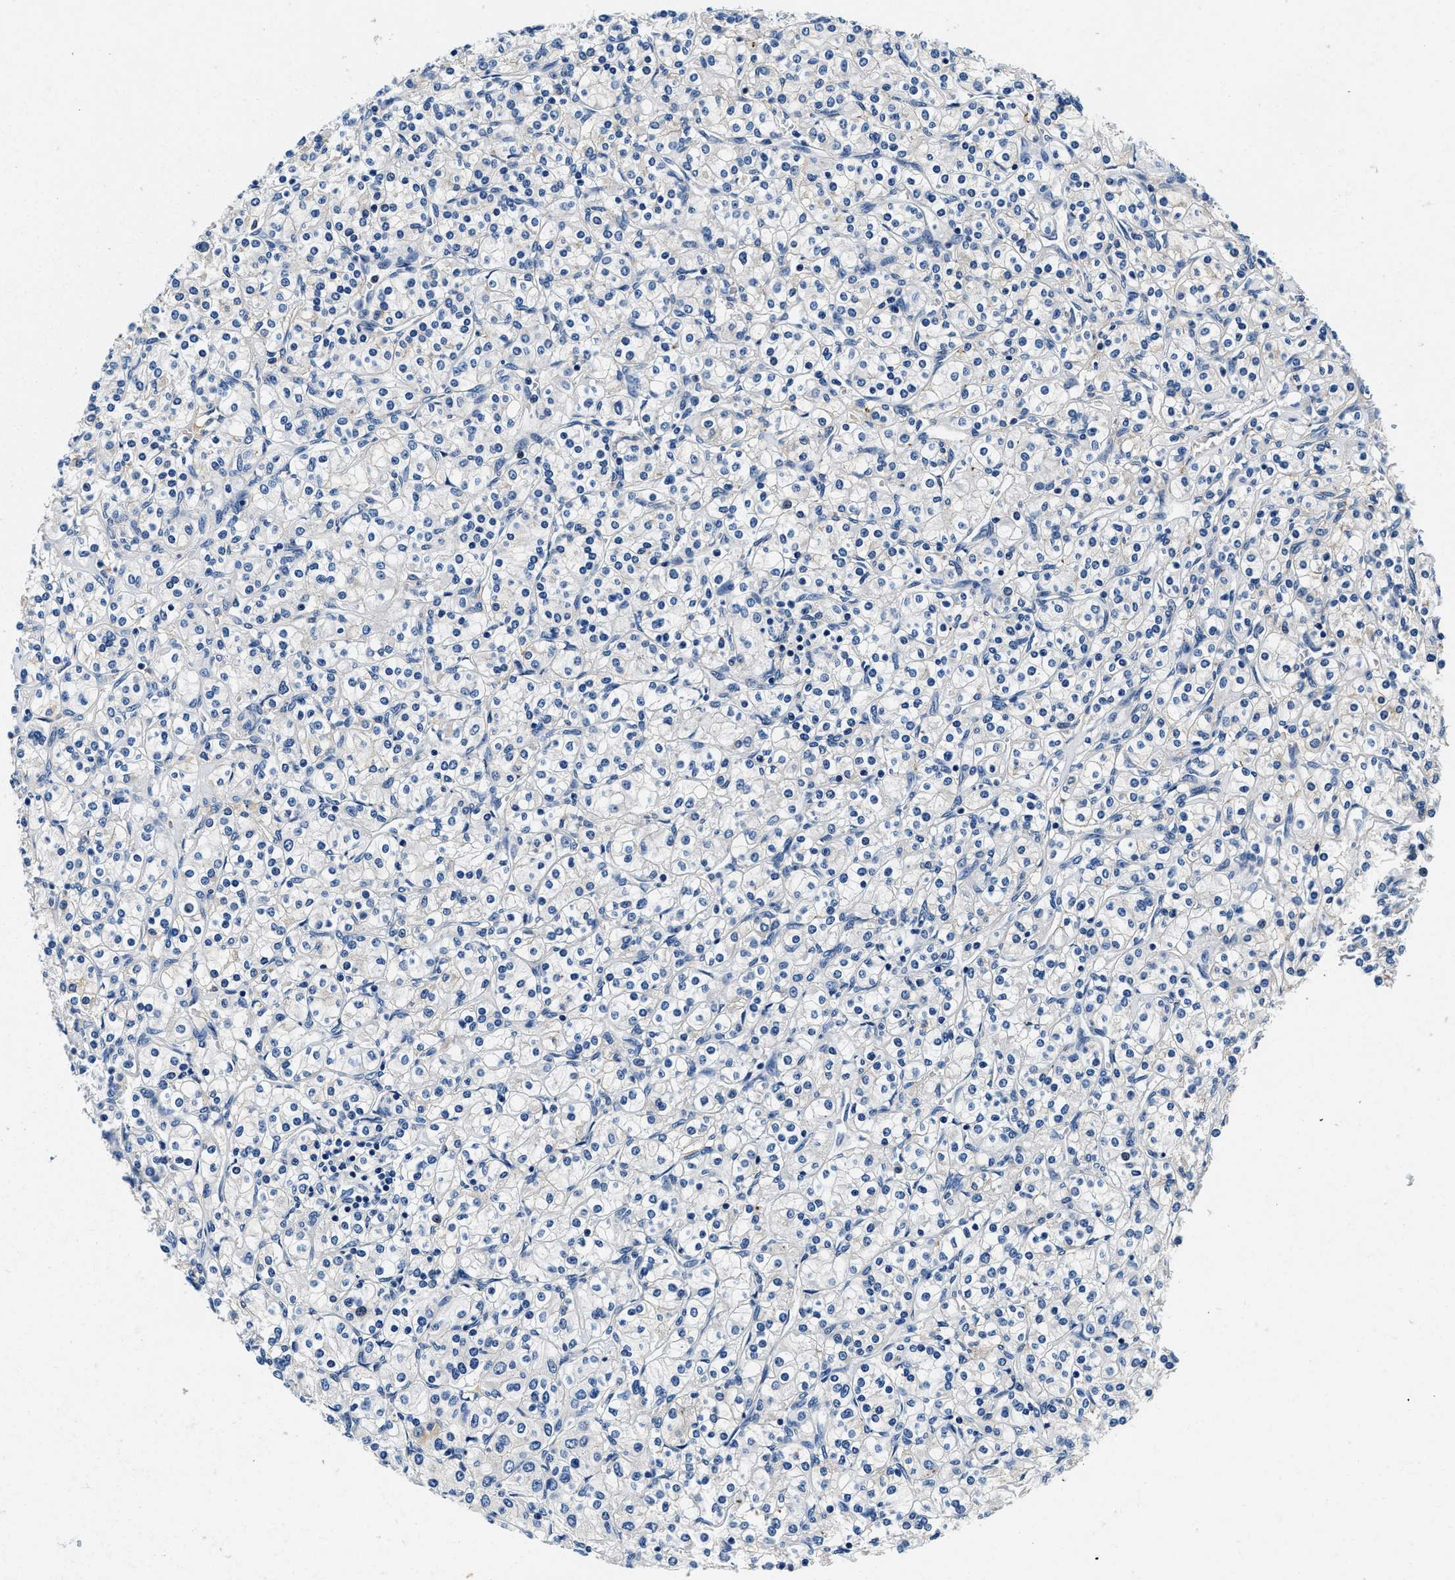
{"staining": {"intensity": "negative", "quantity": "none", "location": "none"}, "tissue": "renal cancer", "cell_type": "Tumor cells", "image_type": "cancer", "snomed": [{"axis": "morphology", "description": "Adenocarcinoma, NOS"}, {"axis": "topography", "description": "Kidney"}], "caption": "Immunohistochemical staining of renal cancer demonstrates no significant expression in tumor cells.", "gene": "ZFAND3", "patient": {"sex": "male", "age": 77}}